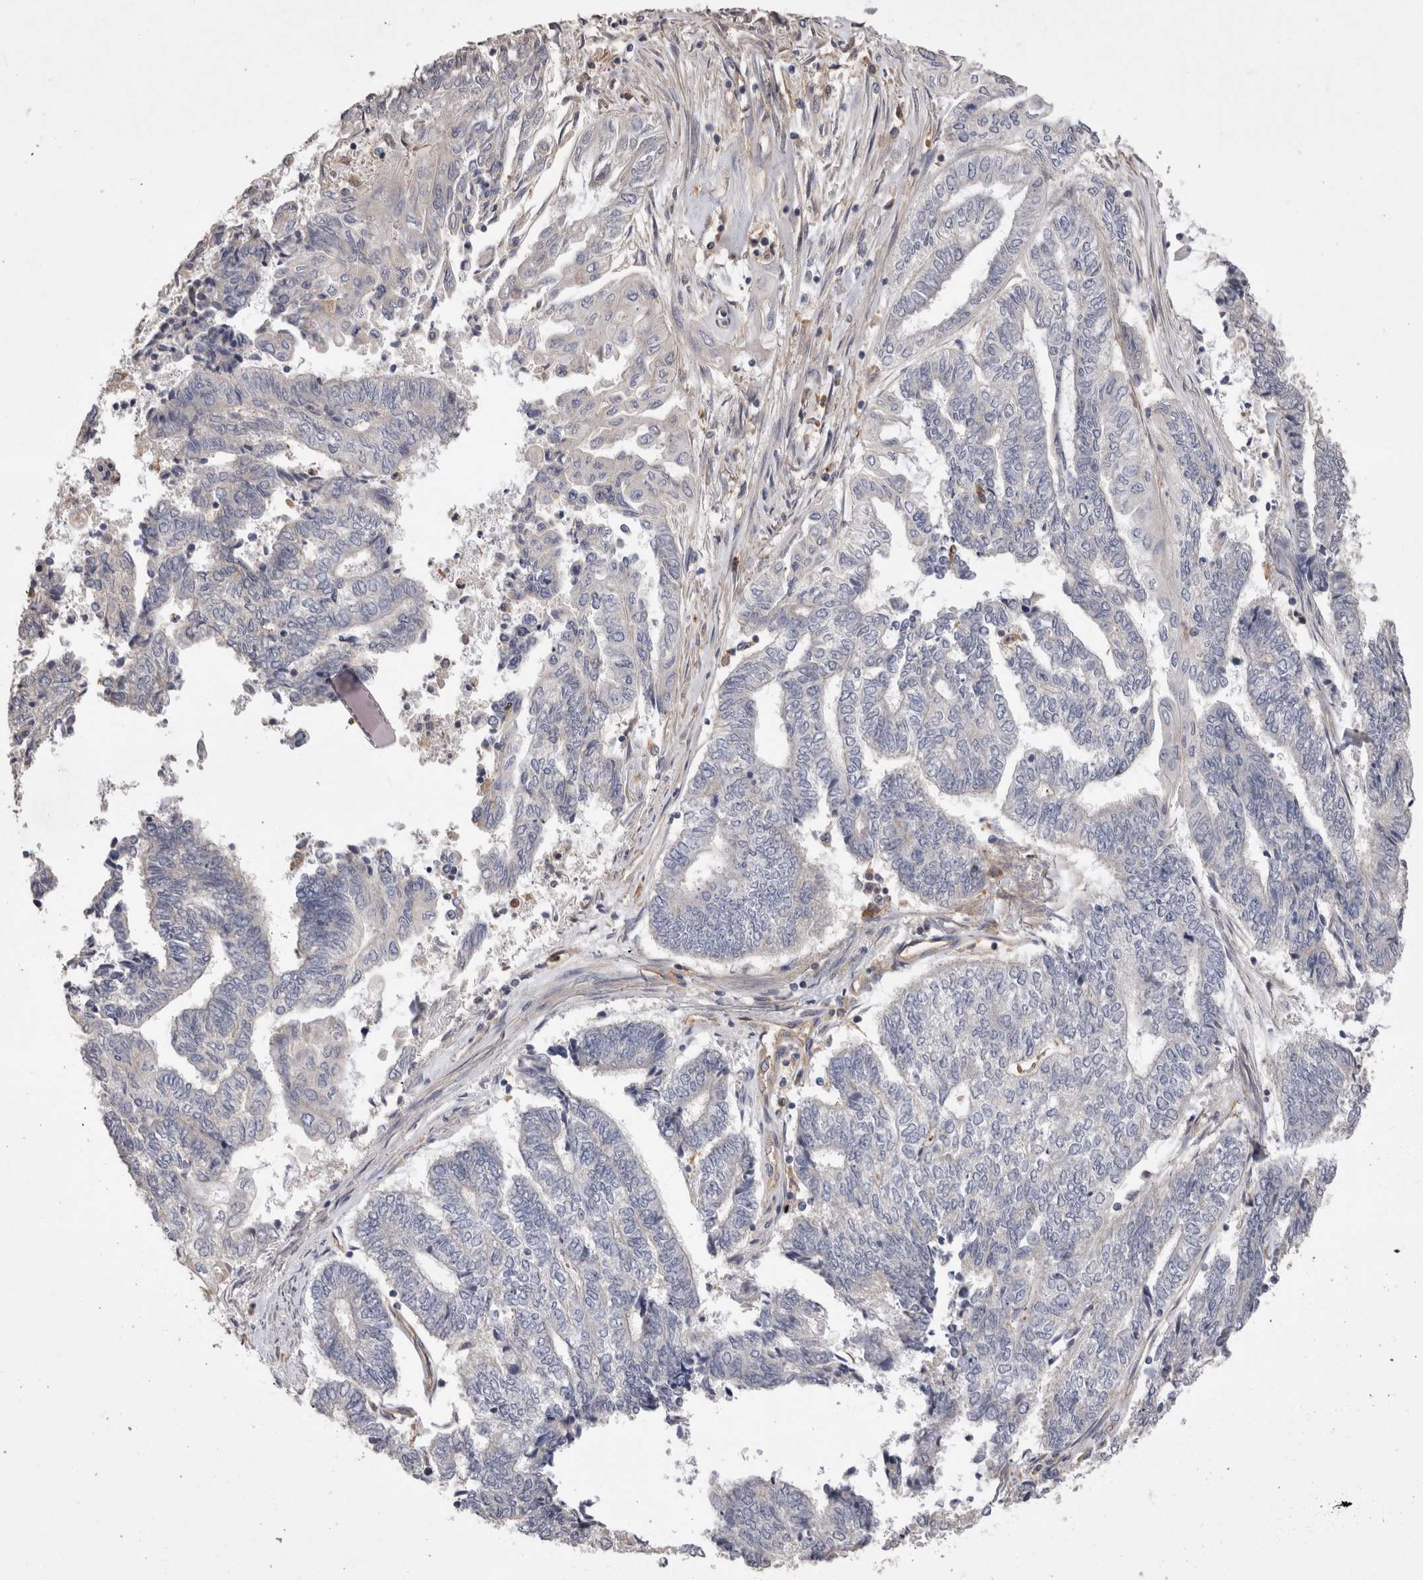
{"staining": {"intensity": "negative", "quantity": "none", "location": "none"}, "tissue": "endometrial cancer", "cell_type": "Tumor cells", "image_type": "cancer", "snomed": [{"axis": "morphology", "description": "Adenocarcinoma, NOS"}, {"axis": "topography", "description": "Uterus"}, {"axis": "topography", "description": "Endometrium"}], "caption": "High power microscopy image of an immunohistochemistry (IHC) histopathology image of adenocarcinoma (endometrial), revealing no significant staining in tumor cells.", "gene": "BNIP2", "patient": {"sex": "female", "age": 70}}